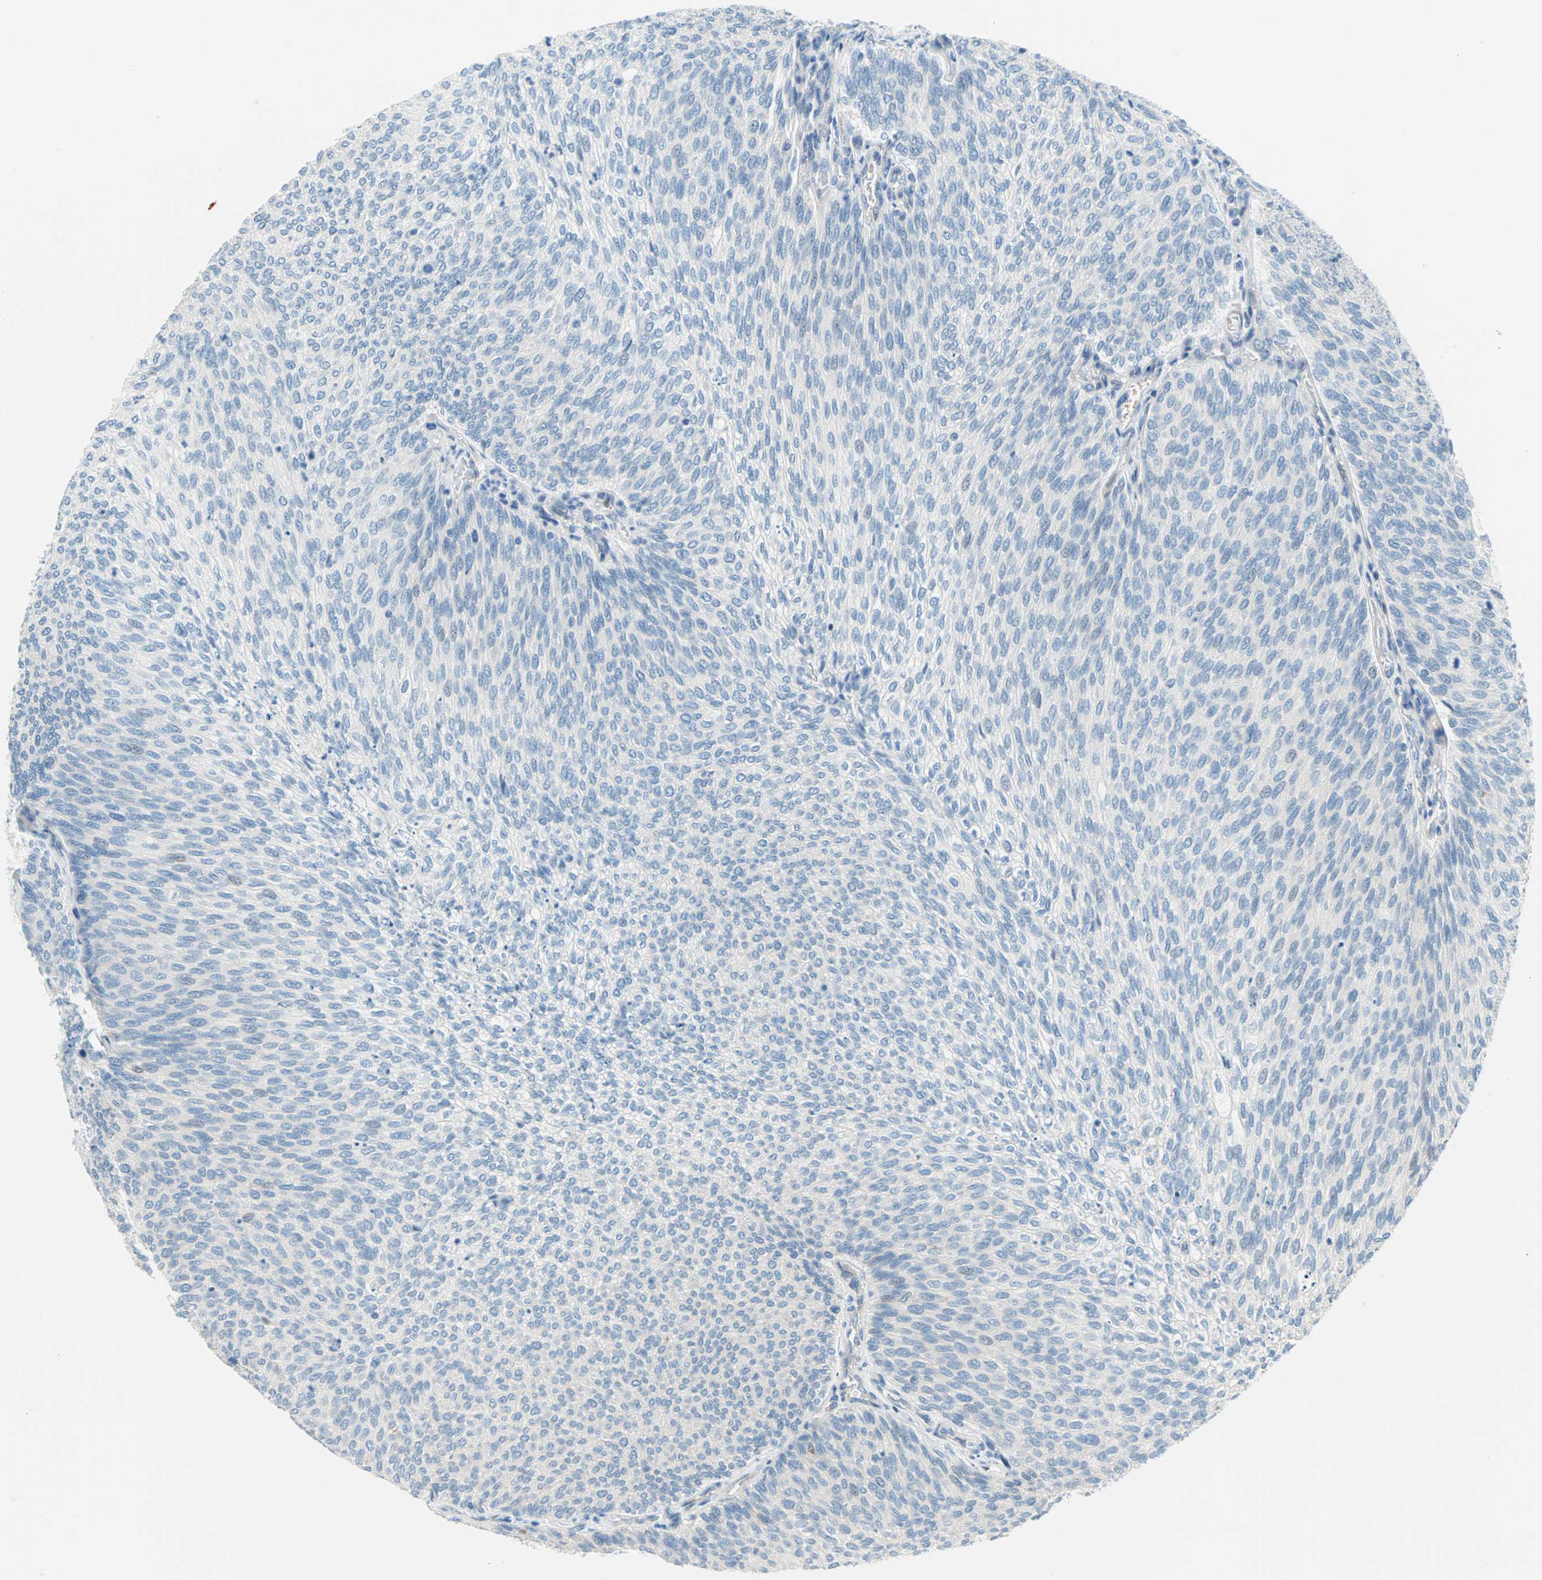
{"staining": {"intensity": "negative", "quantity": "none", "location": "none"}, "tissue": "urothelial cancer", "cell_type": "Tumor cells", "image_type": "cancer", "snomed": [{"axis": "morphology", "description": "Urothelial carcinoma, Low grade"}, {"axis": "topography", "description": "Urinary bladder"}], "caption": "Immunohistochemical staining of human urothelial carcinoma (low-grade) reveals no significant expression in tumor cells. (Stains: DAB (3,3'-diaminobenzidine) IHC with hematoxylin counter stain, Microscopy: brightfield microscopy at high magnification).", "gene": "TMEM163", "patient": {"sex": "female", "age": 79}}